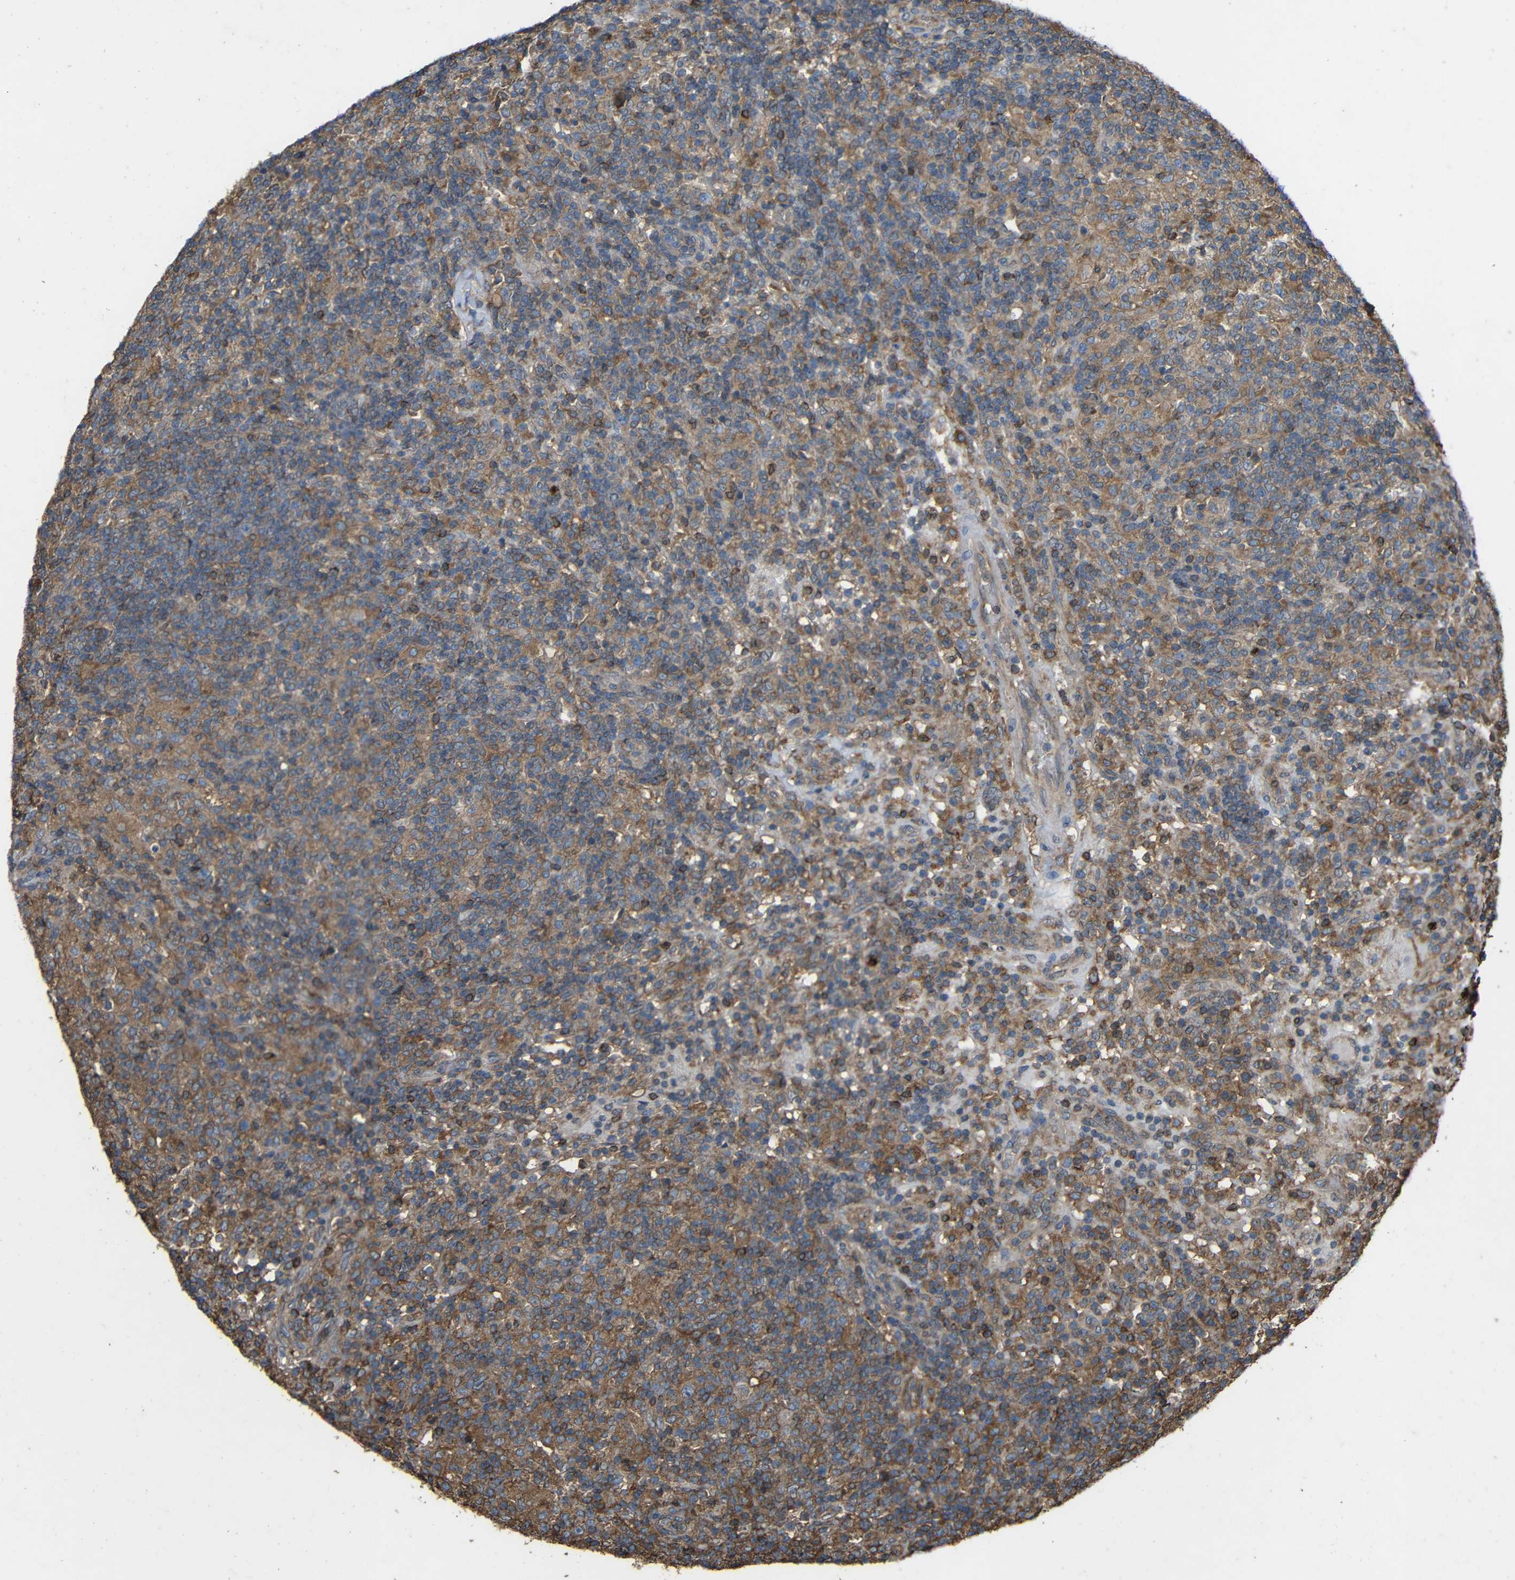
{"staining": {"intensity": "weak", "quantity": ">75%", "location": "cytoplasmic/membranous"}, "tissue": "lymphoma", "cell_type": "Tumor cells", "image_type": "cancer", "snomed": [{"axis": "morphology", "description": "Hodgkin's disease, NOS"}, {"axis": "topography", "description": "Lymph node"}], "caption": "IHC of human lymphoma displays low levels of weak cytoplasmic/membranous staining in approximately >75% of tumor cells.", "gene": "TREM2", "patient": {"sex": "male", "age": 70}}